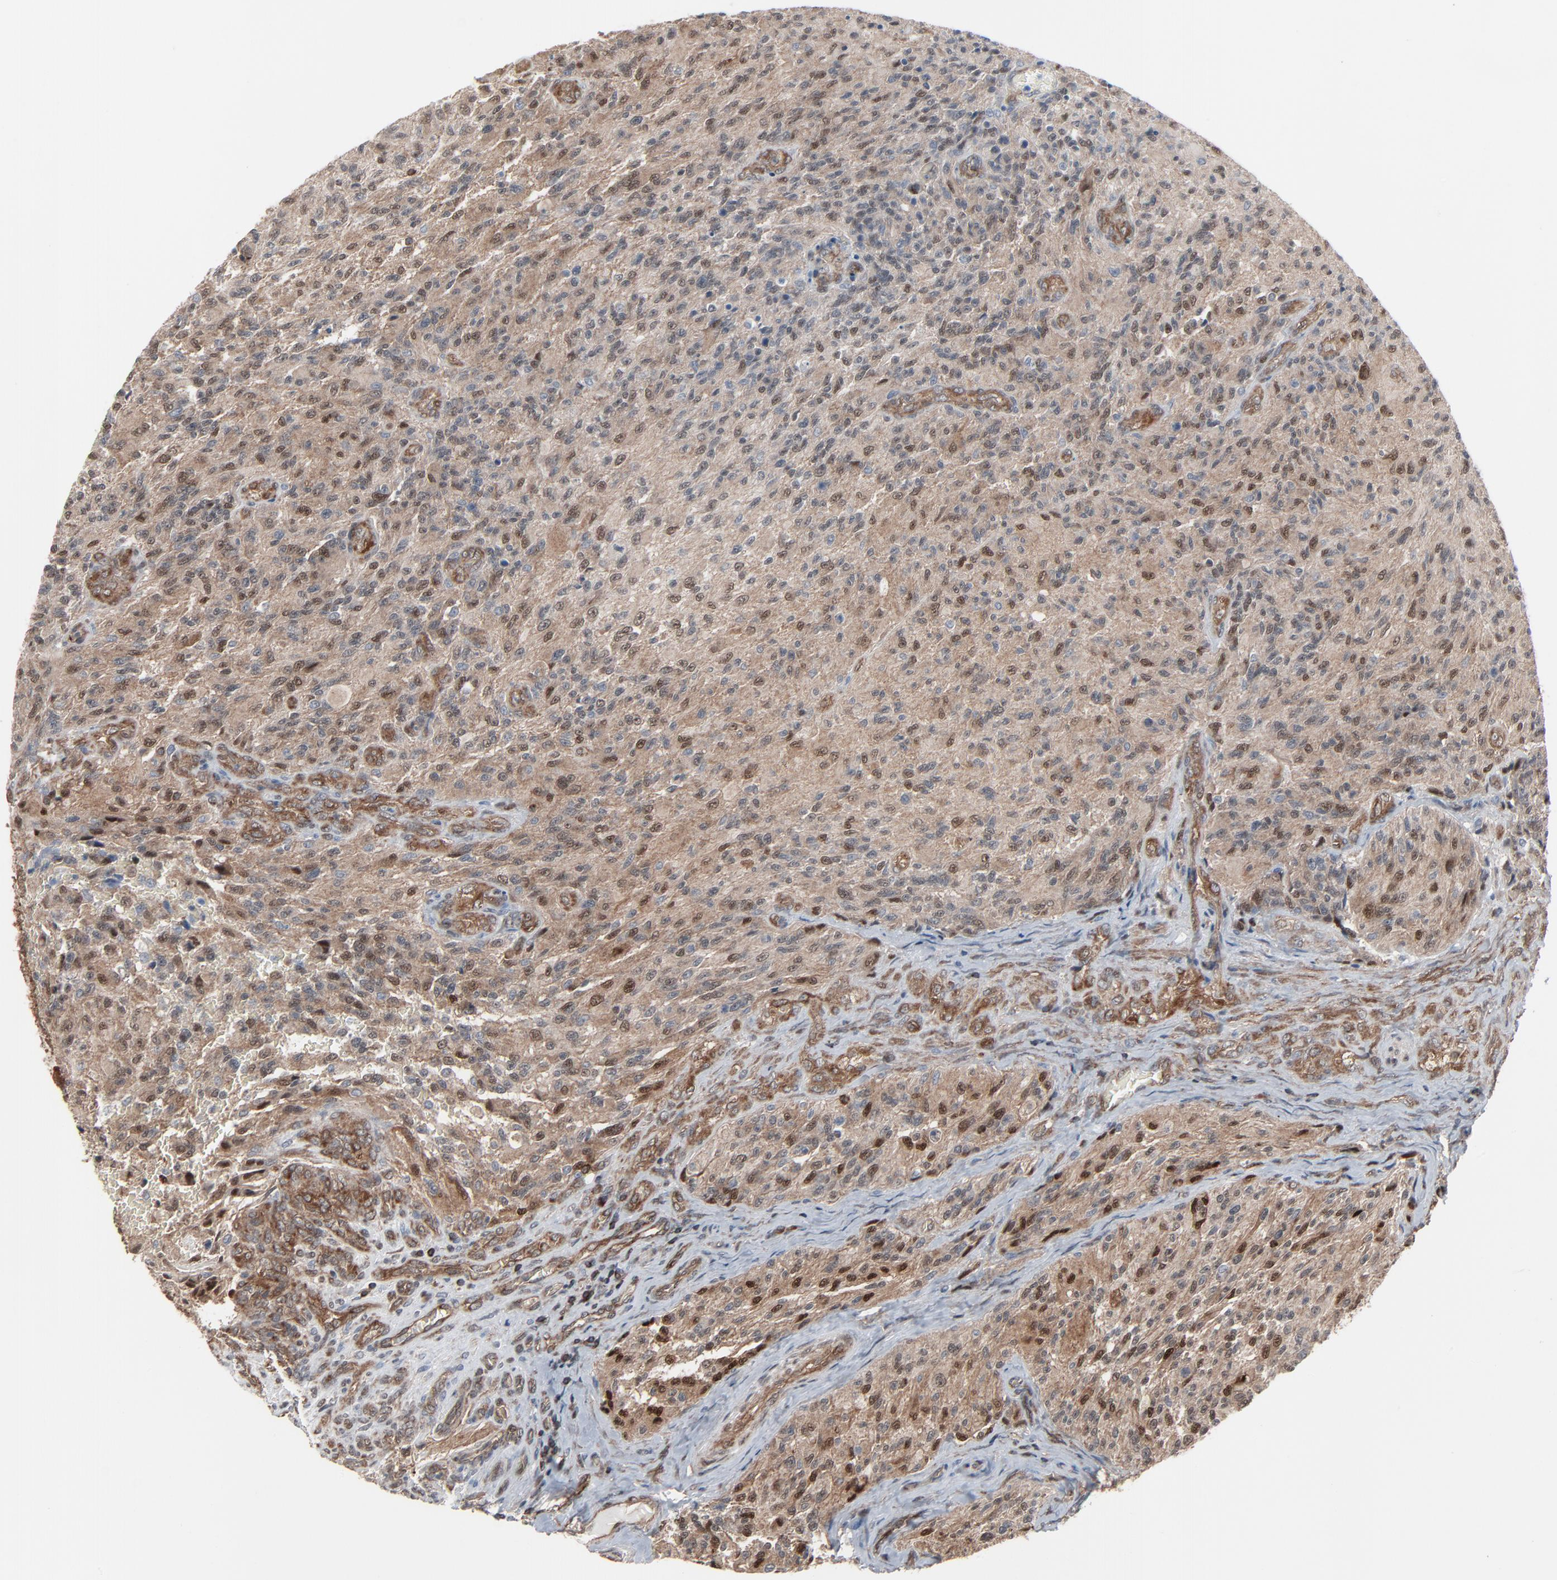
{"staining": {"intensity": "moderate", "quantity": "25%-75%", "location": "nuclear"}, "tissue": "glioma", "cell_type": "Tumor cells", "image_type": "cancer", "snomed": [{"axis": "morphology", "description": "Normal tissue, NOS"}, {"axis": "morphology", "description": "Glioma, malignant, High grade"}, {"axis": "topography", "description": "Cerebral cortex"}], "caption": "Protein expression analysis of malignant glioma (high-grade) reveals moderate nuclear staining in about 25%-75% of tumor cells. The protein is shown in brown color, while the nuclei are stained blue.", "gene": "OPTN", "patient": {"sex": "male", "age": 56}}